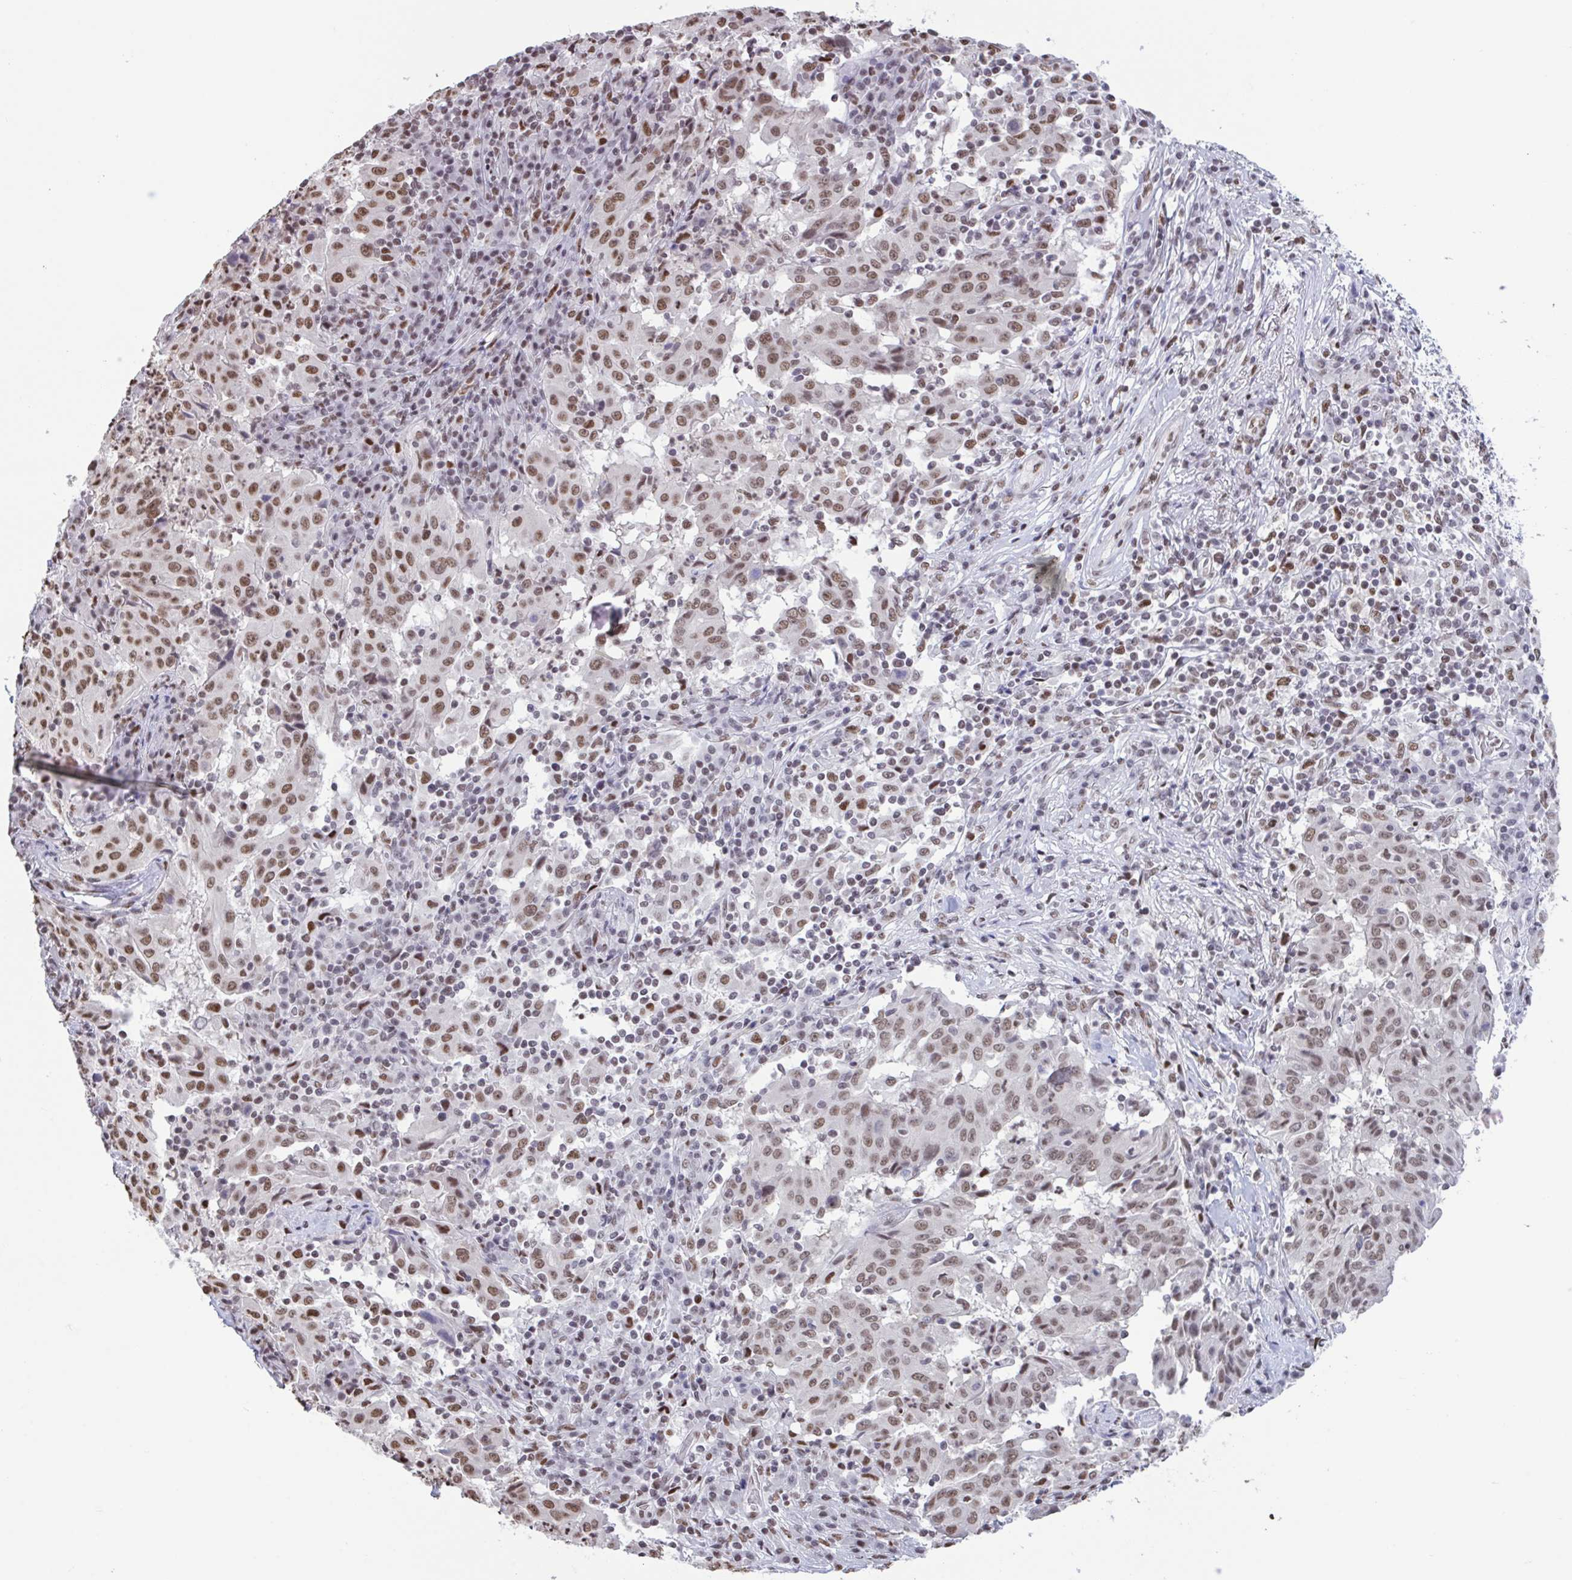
{"staining": {"intensity": "moderate", "quantity": ">75%", "location": "nuclear"}, "tissue": "pancreatic cancer", "cell_type": "Tumor cells", "image_type": "cancer", "snomed": [{"axis": "morphology", "description": "Adenocarcinoma, NOS"}, {"axis": "topography", "description": "Pancreas"}], "caption": "Protein positivity by immunohistochemistry (IHC) displays moderate nuclear expression in about >75% of tumor cells in pancreatic adenocarcinoma.", "gene": "HNRNPDL", "patient": {"sex": "male", "age": 63}}